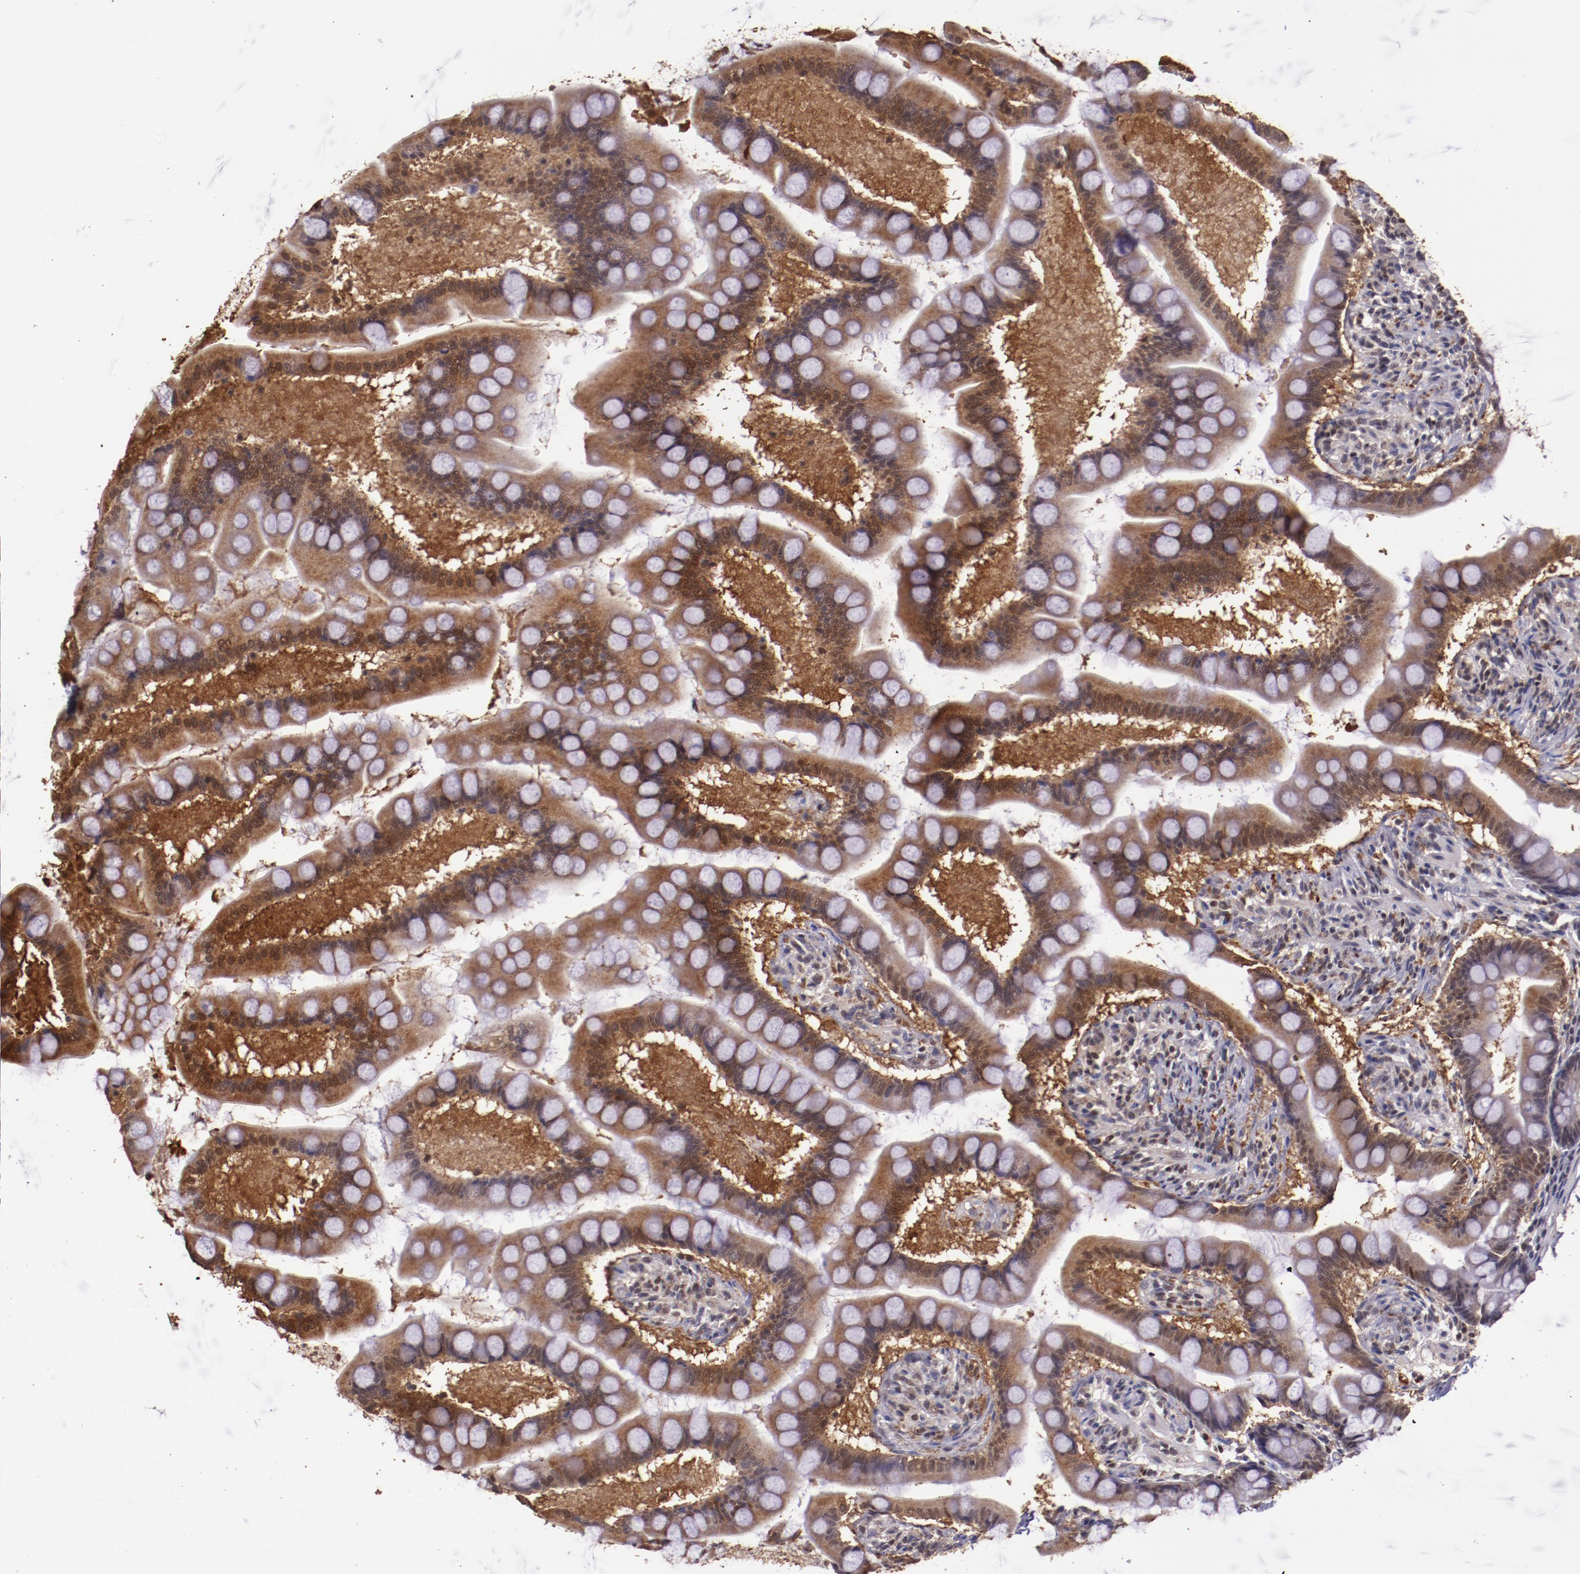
{"staining": {"intensity": "weak", "quantity": ">75%", "location": "cytoplasmic/membranous,nuclear"}, "tissue": "small intestine", "cell_type": "Glandular cells", "image_type": "normal", "snomed": [{"axis": "morphology", "description": "Normal tissue, NOS"}, {"axis": "topography", "description": "Small intestine"}], "caption": "Small intestine stained with DAB immunohistochemistry shows low levels of weak cytoplasmic/membranous,nuclear expression in approximately >75% of glandular cells. The staining was performed using DAB (3,3'-diaminobenzidine), with brown indicating positive protein expression. Nuclei are stained blue with hematoxylin.", "gene": "ELF1", "patient": {"sex": "male", "age": 41}}